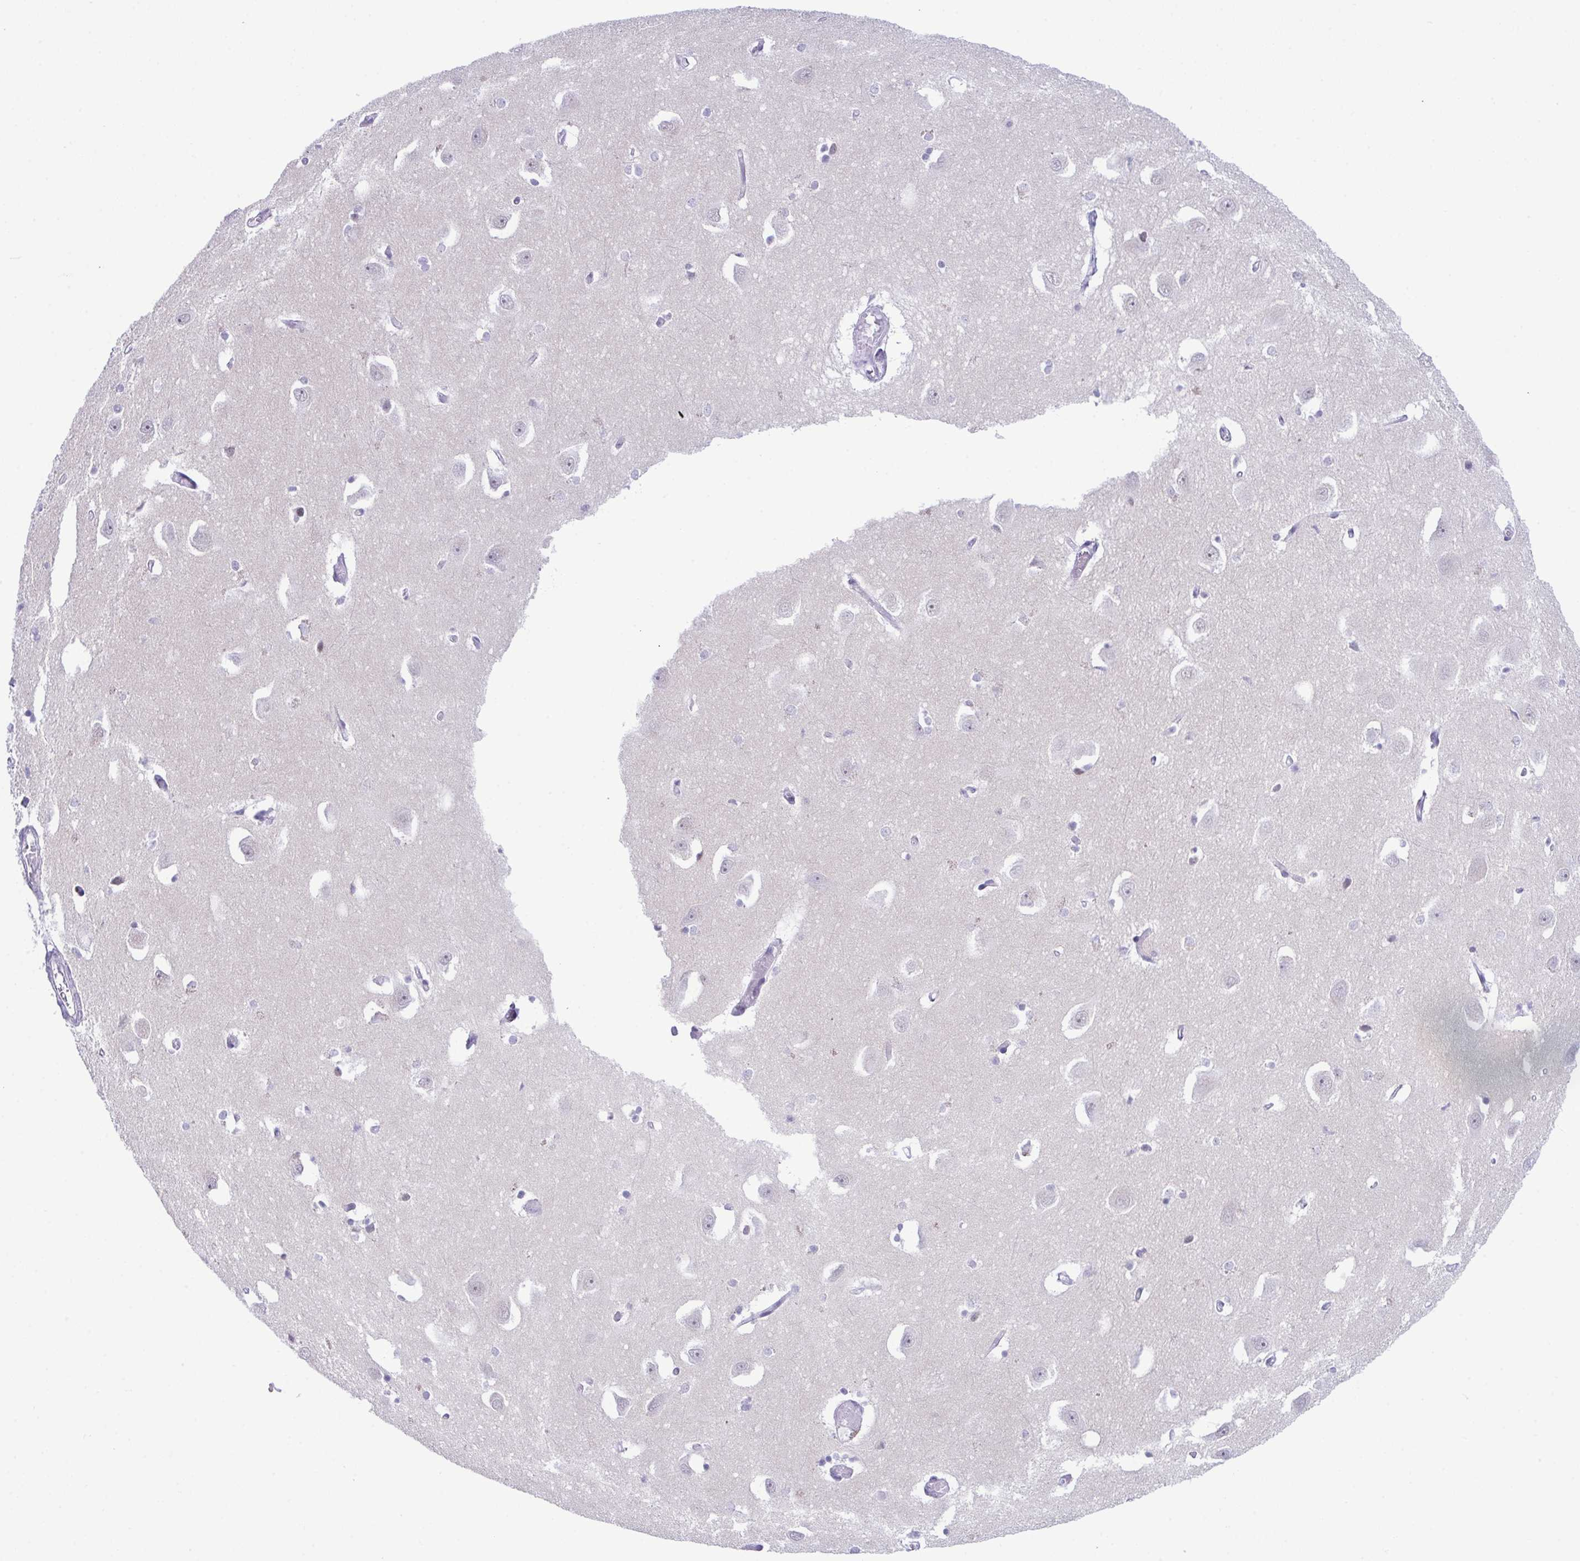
{"staining": {"intensity": "negative", "quantity": "none", "location": "none"}, "tissue": "caudate", "cell_type": "Glial cells", "image_type": "normal", "snomed": [{"axis": "morphology", "description": "Normal tissue, NOS"}, {"axis": "topography", "description": "Lateral ventricle wall"}, {"axis": "topography", "description": "Hippocampus"}], "caption": "Protein analysis of benign caudate reveals no significant staining in glial cells.", "gene": "ATP6V0D2", "patient": {"sex": "female", "age": 63}}